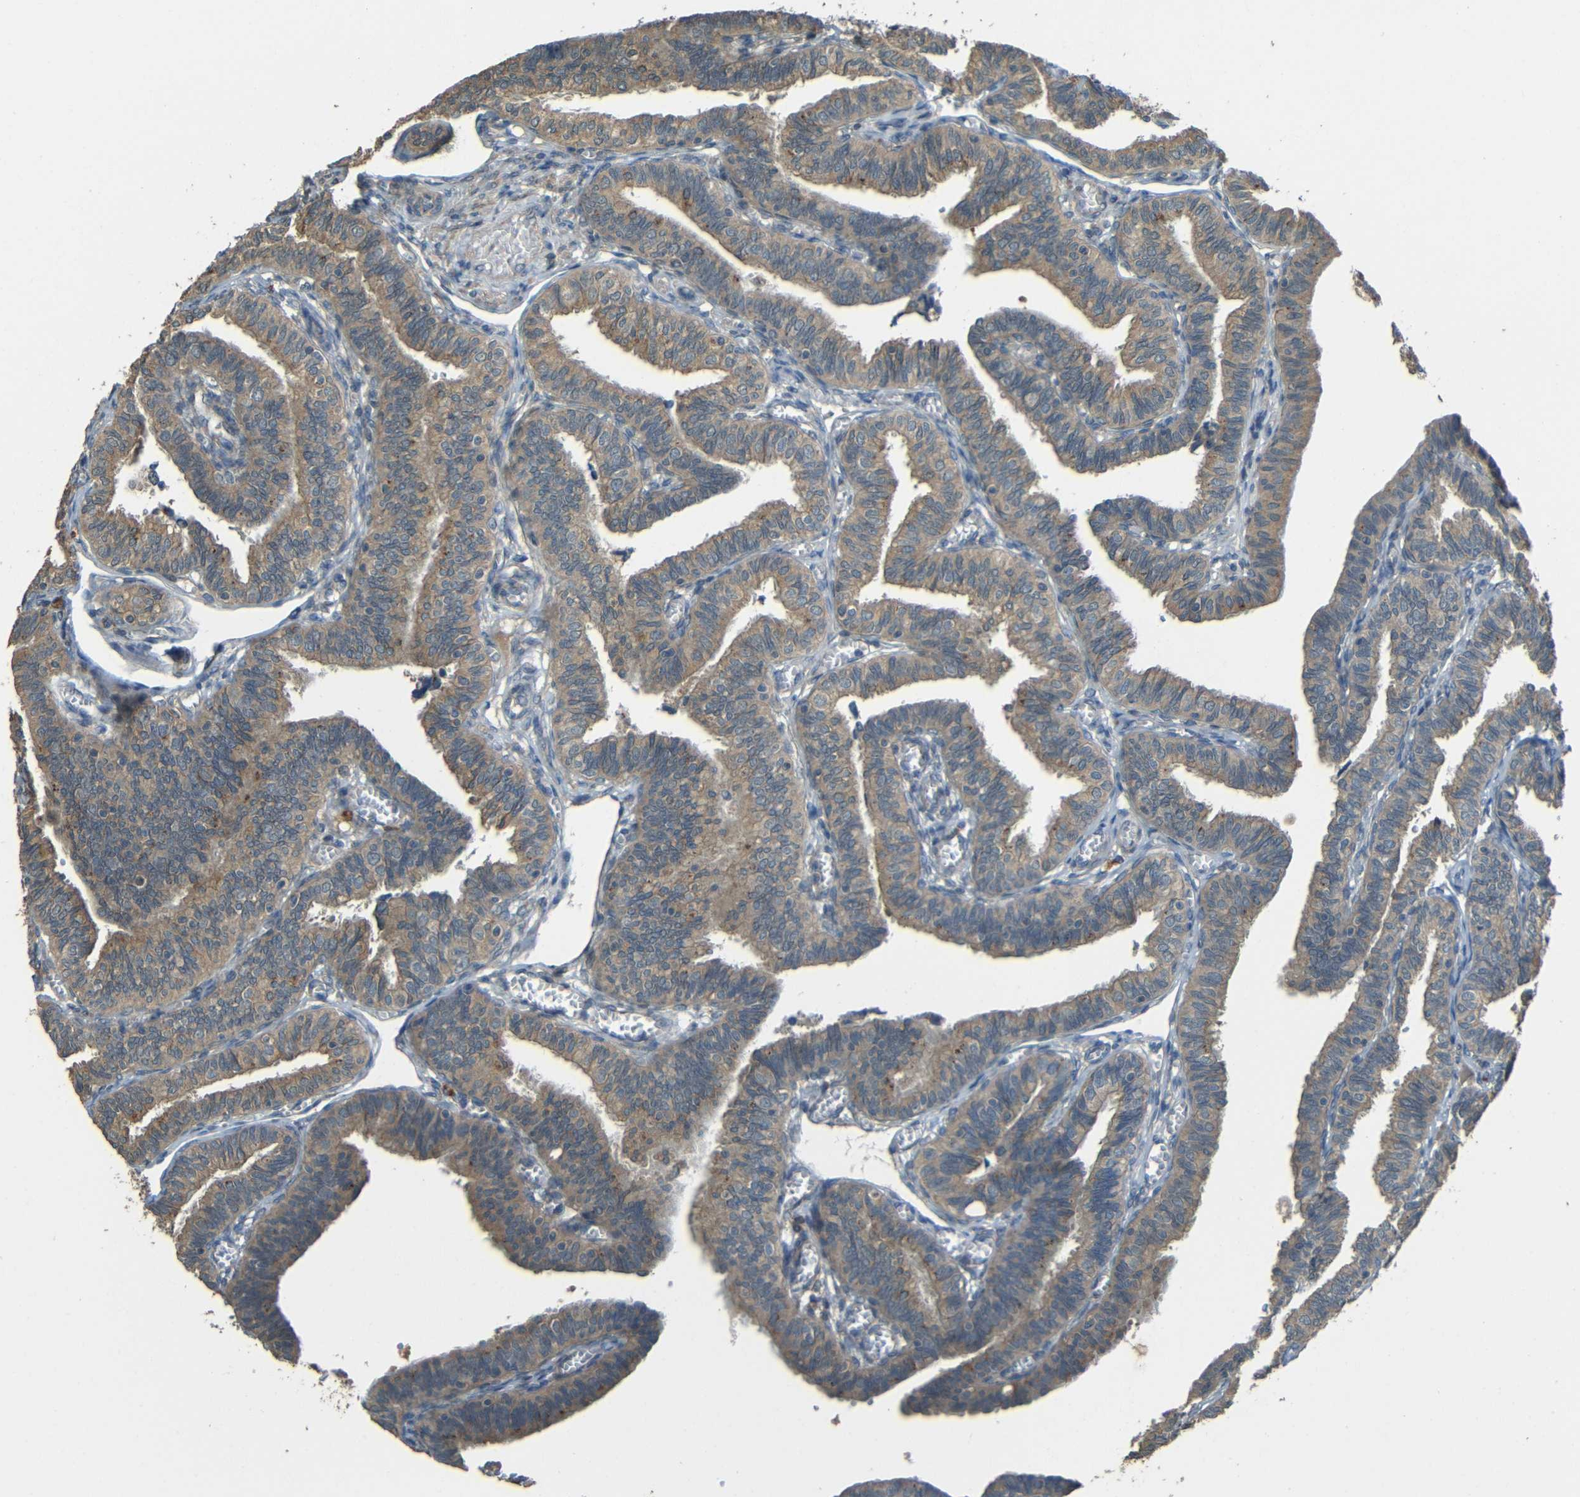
{"staining": {"intensity": "moderate", "quantity": ">75%", "location": "cytoplasmic/membranous"}, "tissue": "fallopian tube", "cell_type": "Glandular cells", "image_type": "normal", "snomed": [{"axis": "morphology", "description": "Normal tissue, NOS"}, {"axis": "topography", "description": "Fallopian tube"}], "caption": "A brown stain labels moderate cytoplasmic/membranous staining of a protein in glandular cells of unremarkable fallopian tube.", "gene": "ACACA", "patient": {"sex": "female", "age": 46}}